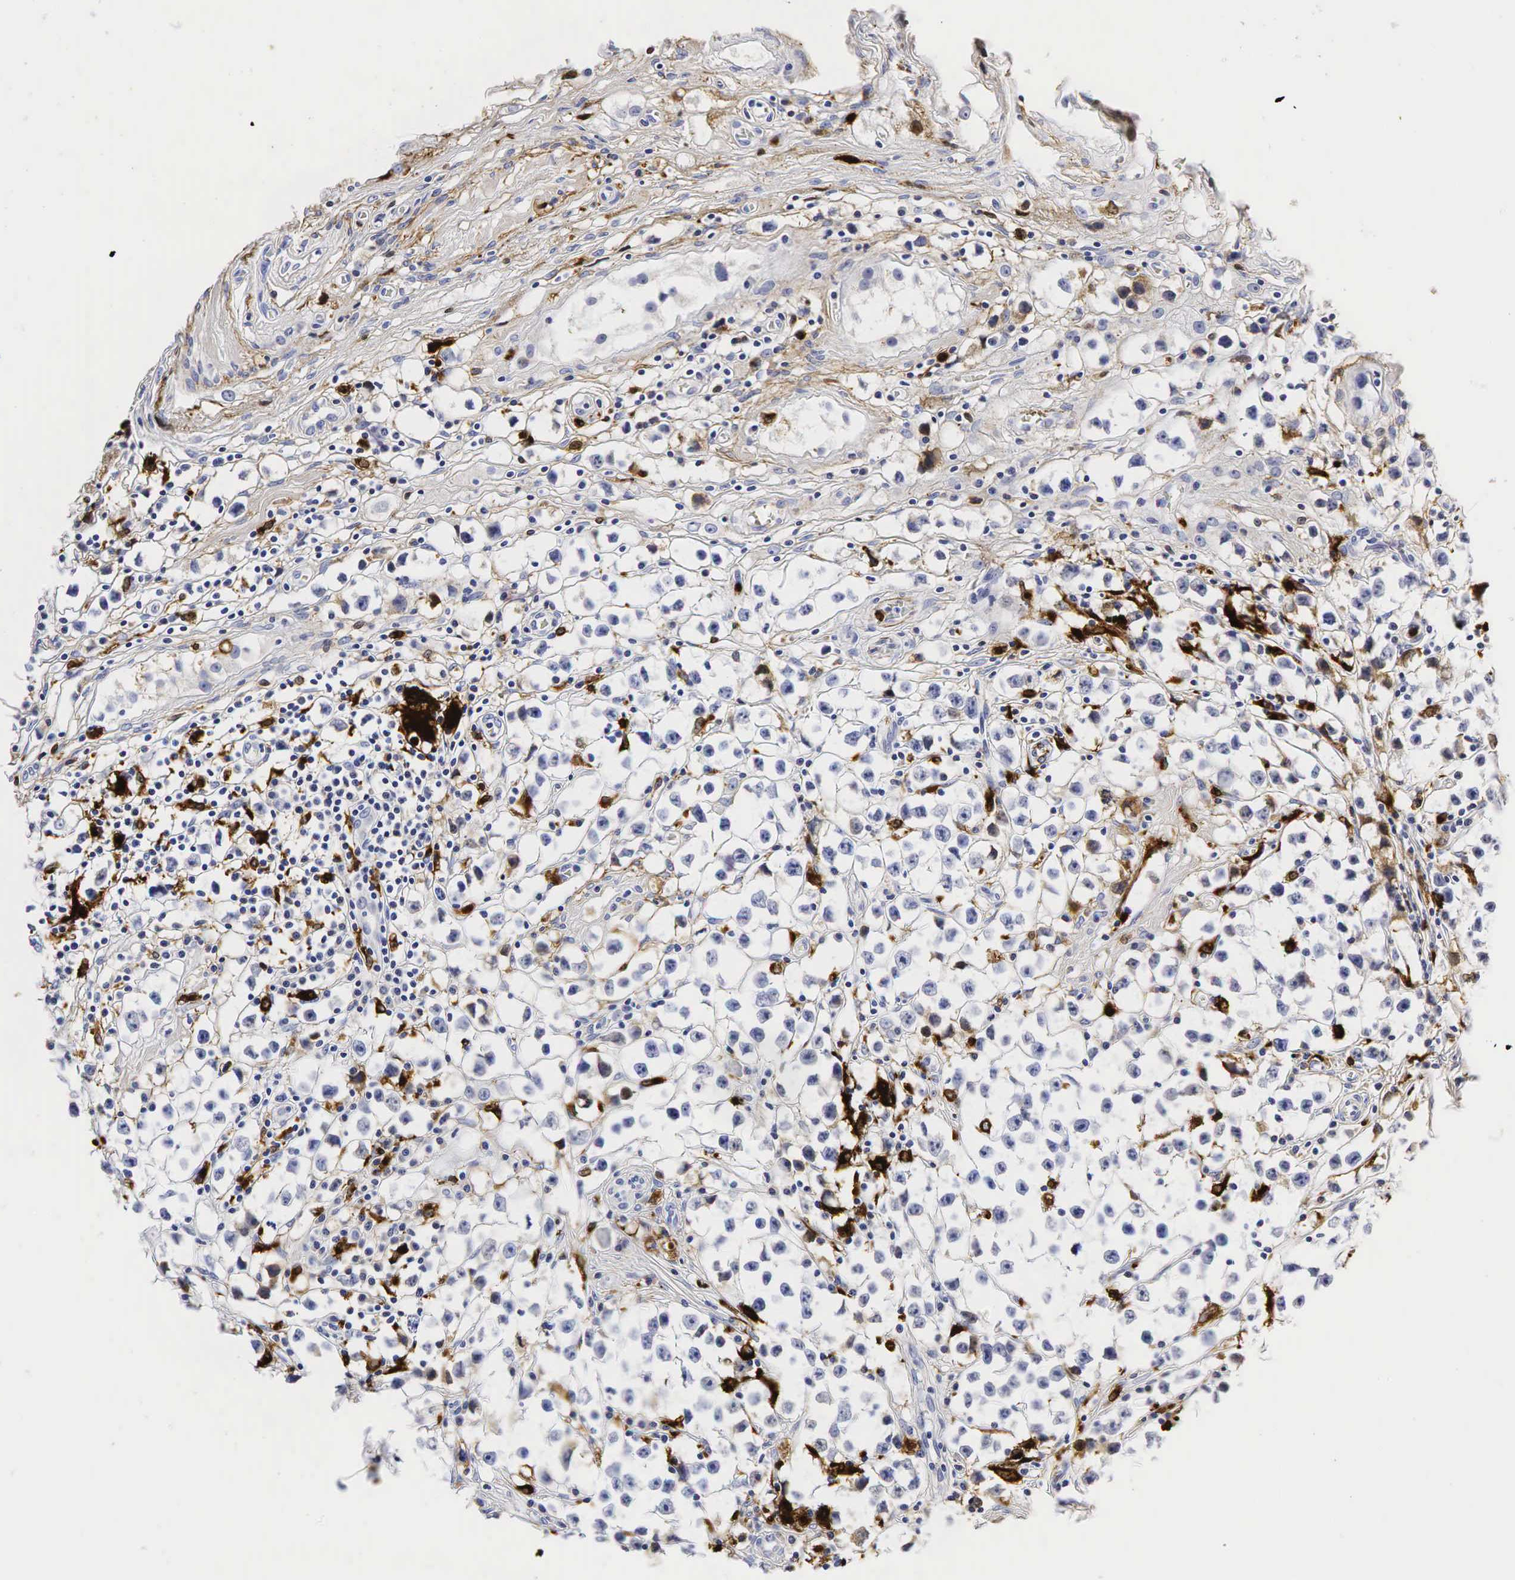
{"staining": {"intensity": "negative", "quantity": "none", "location": "none"}, "tissue": "testis cancer", "cell_type": "Tumor cells", "image_type": "cancer", "snomed": [{"axis": "morphology", "description": "Seminoma, NOS"}, {"axis": "topography", "description": "Testis"}], "caption": "Image shows no significant protein positivity in tumor cells of testis seminoma.", "gene": "LYZ", "patient": {"sex": "male", "age": 35}}